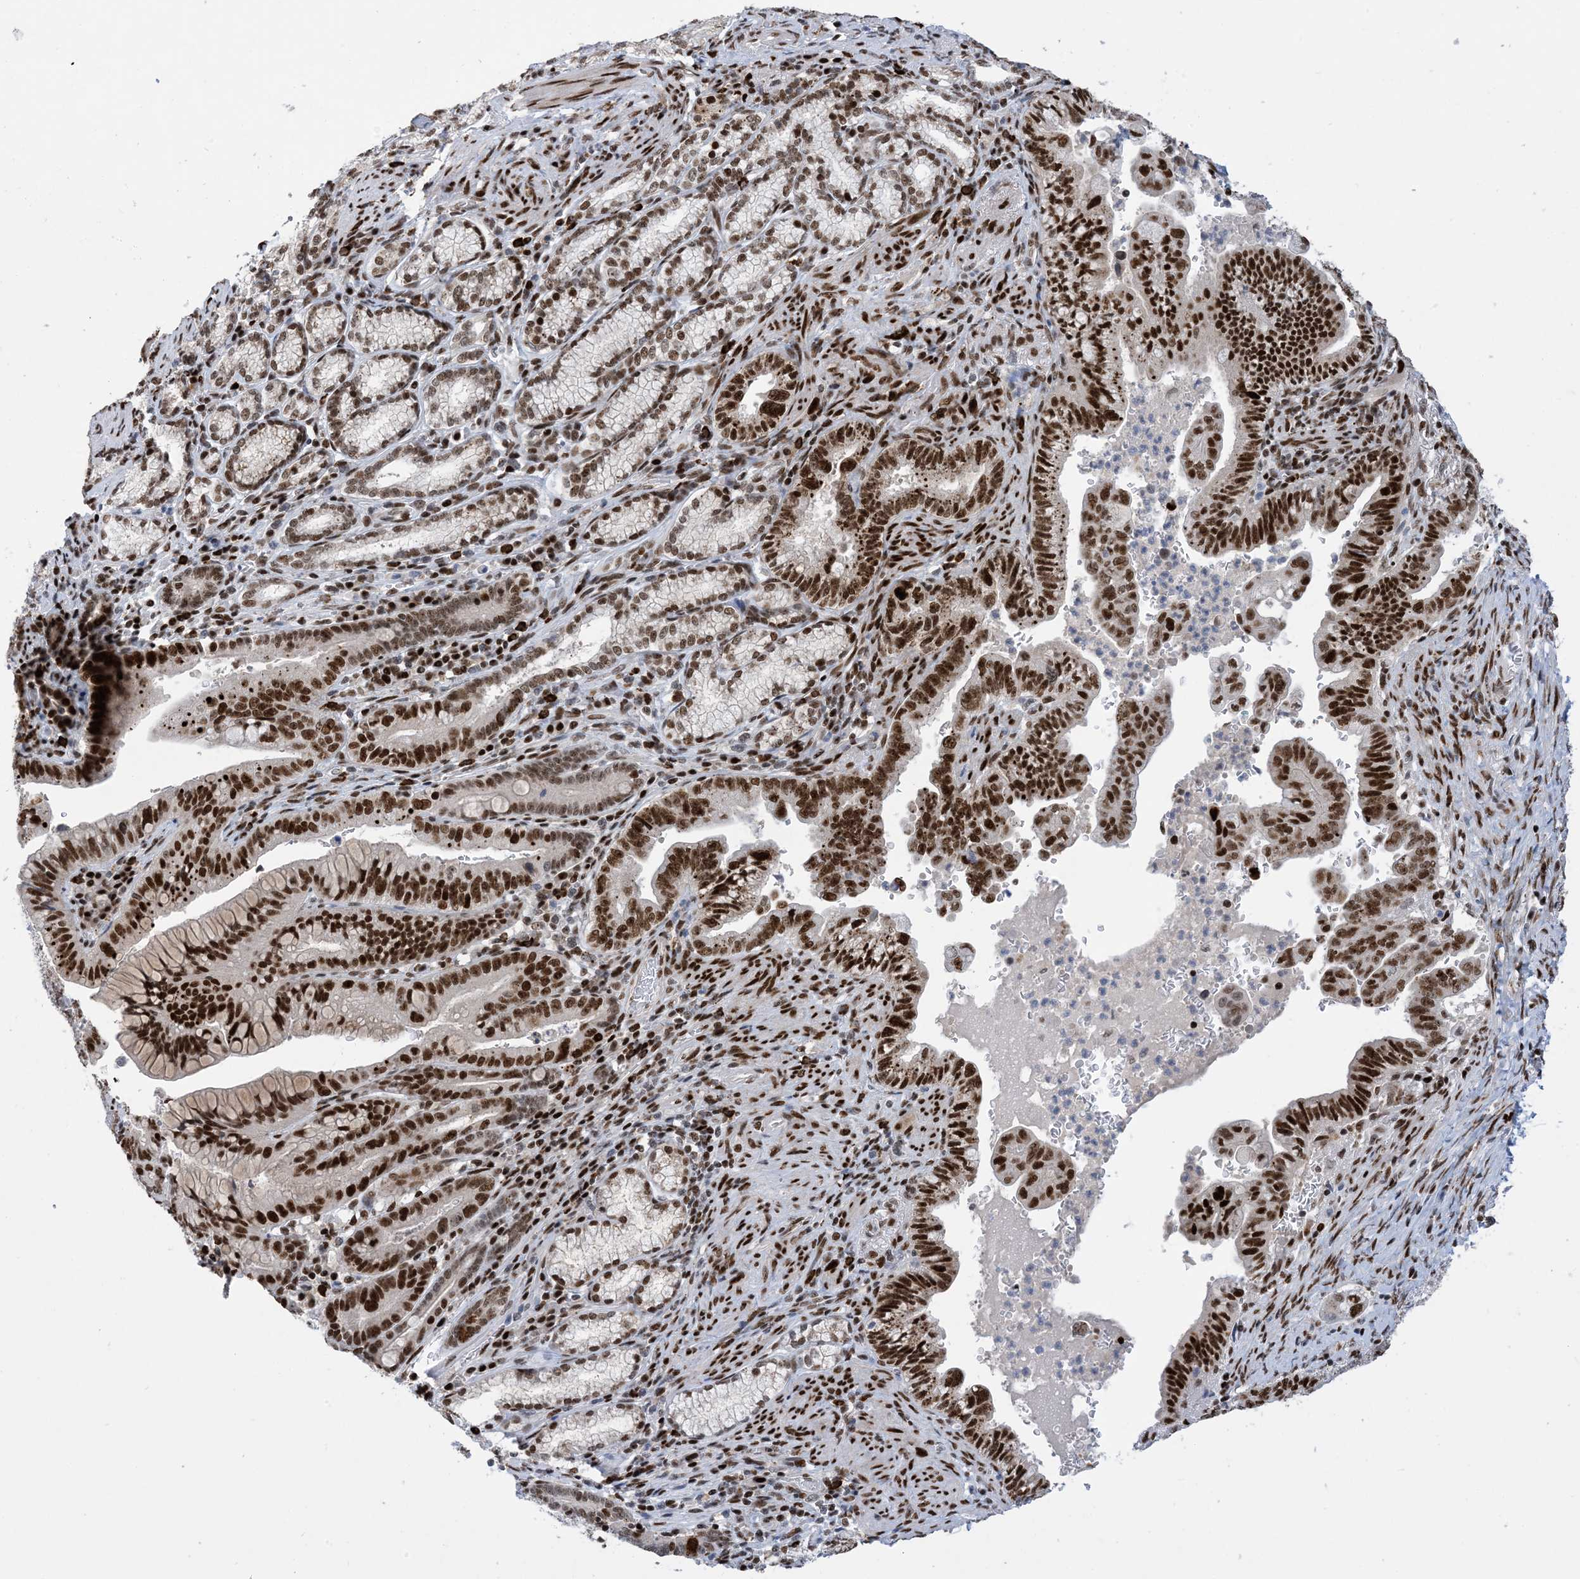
{"staining": {"intensity": "strong", "quantity": ">75%", "location": "nuclear"}, "tissue": "pancreatic cancer", "cell_type": "Tumor cells", "image_type": "cancer", "snomed": [{"axis": "morphology", "description": "Adenocarcinoma, NOS"}, {"axis": "topography", "description": "Pancreas"}], "caption": "Pancreatic adenocarcinoma stained for a protein (brown) demonstrates strong nuclear positive expression in approximately >75% of tumor cells.", "gene": "TSPYL1", "patient": {"sex": "male", "age": 70}}